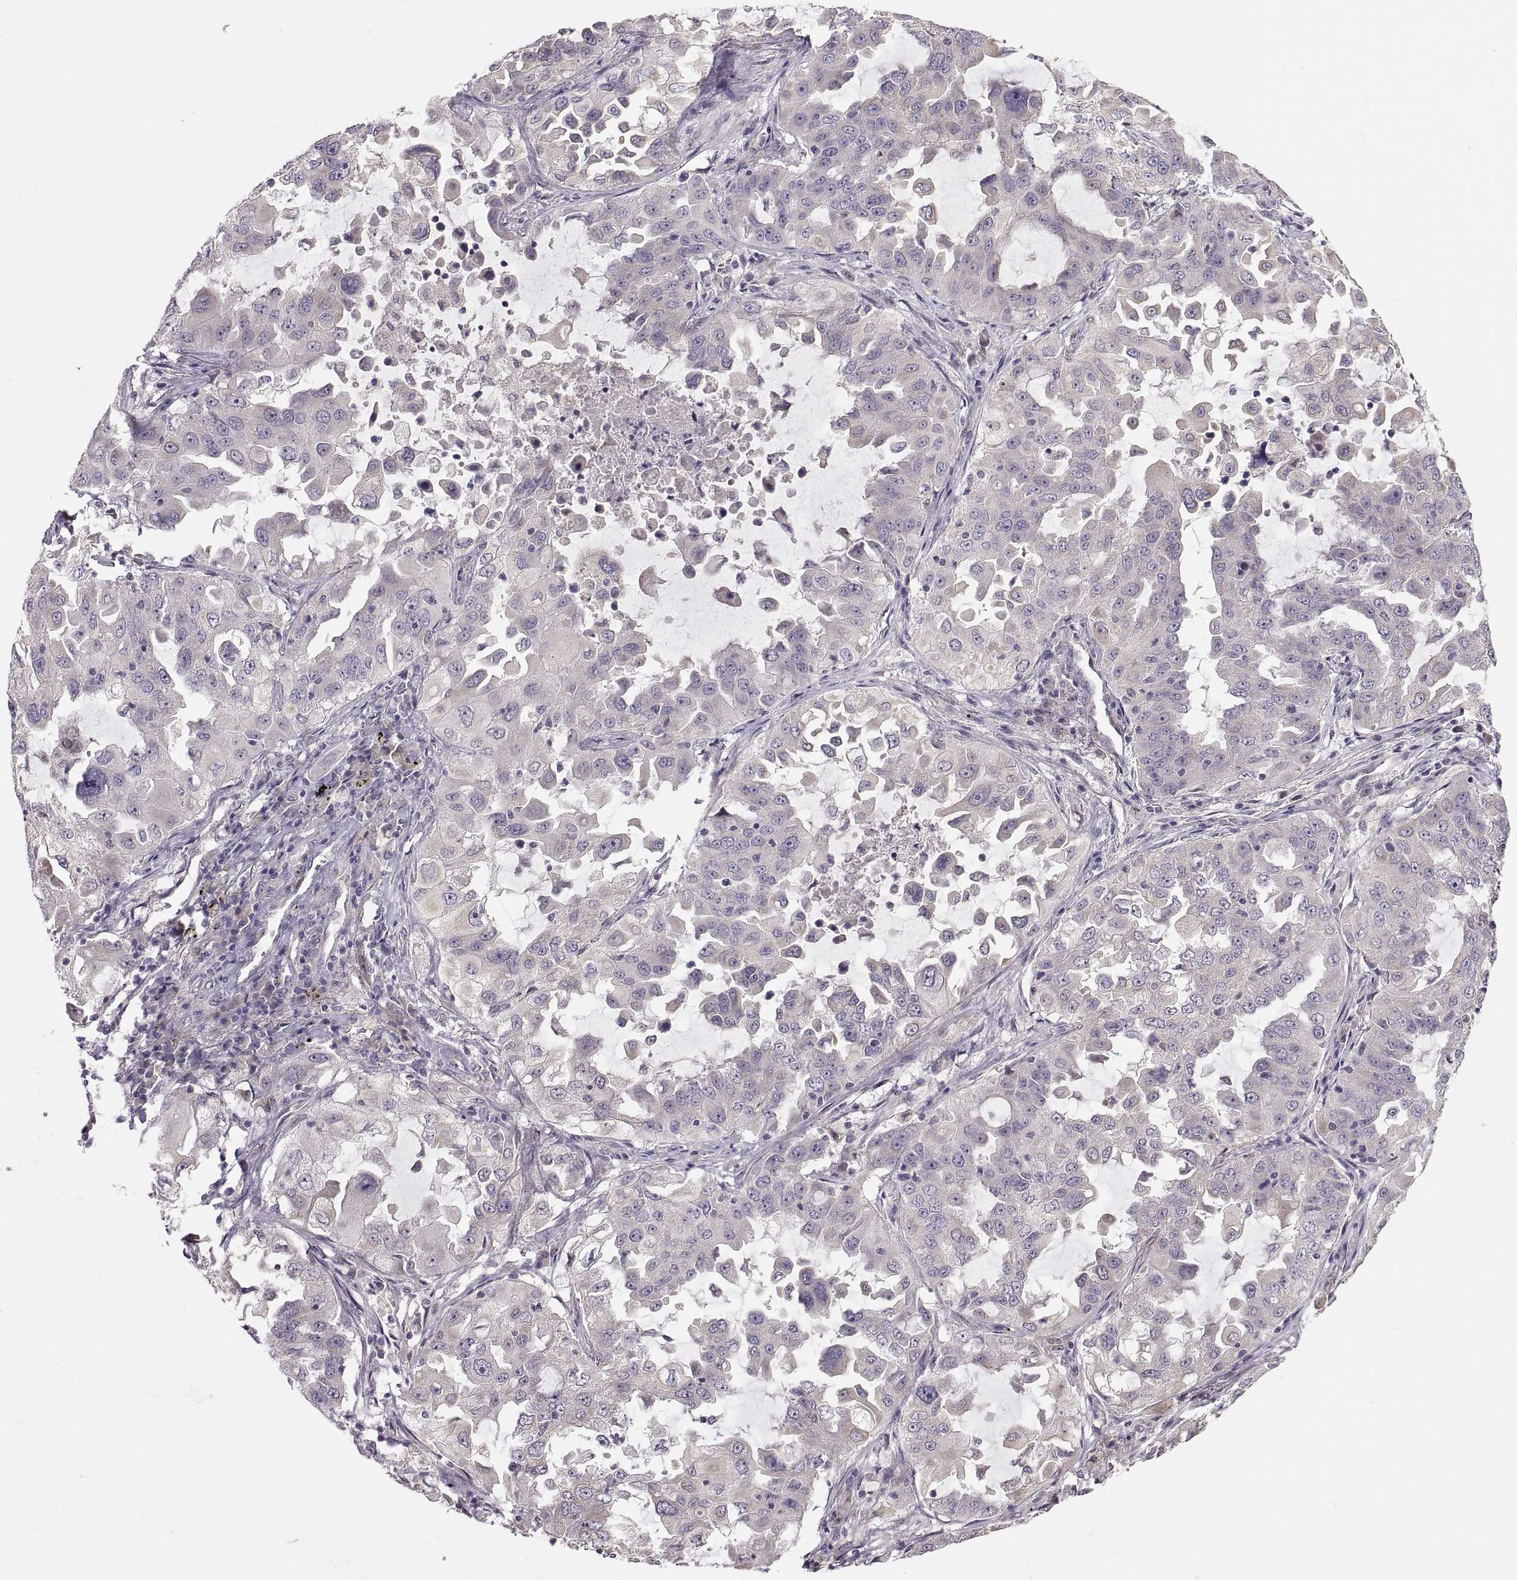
{"staining": {"intensity": "negative", "quantity": "none", "location": "none"}, "tissue": "lung cancer", "cell_type": "Tumor cells", "image_type": "cancer", "snomed": [{"axis": "morphology", "description": "Adenocarcinoma, NOS"}, {"axis": "topography", "description": "Lung"}], "caption": "IHC of adenocarcinoma (lung) demonstrates no staining in tumor cells.", "gene": "ACSBG2", "patient": {"sex": "female", "age": 61}}